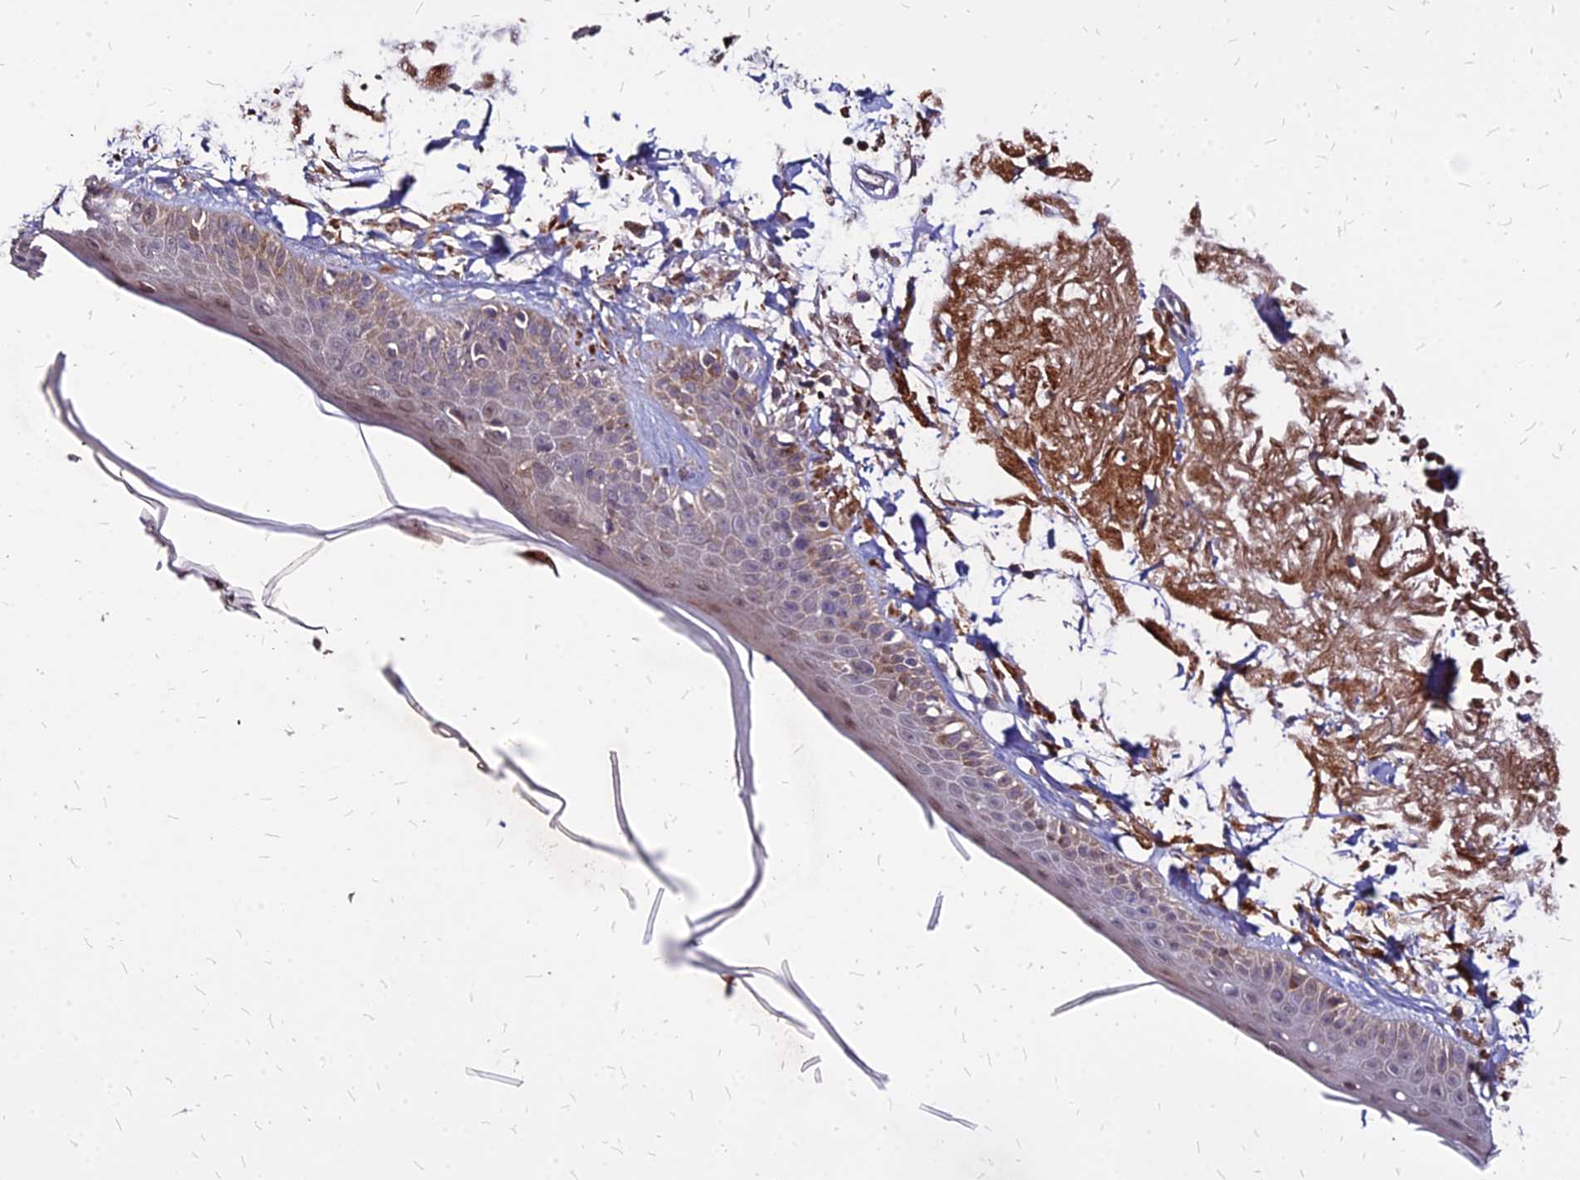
{"staining": {"intensity": "moderate", "quantity": ">75%", "location": "cytoplasmic/membranous"}, "tissue": "skin", "cell_type": "Fibroblasts", "image_type": "normal", "snomed": [{"axis": "morphology", "description": "Normal tissue, NOS"}, {"axis": "topography", "description": "Skin"}, {"axis": "topography", "description": "Skeletal muscle"}], "caption": "DAB immunohistochemical staining of normal skin demonstrates moderate cytoplasmic/membranous protein positivity in approximately >75% of fibroblasts.", "gene": "APBA3", "patient": {"sex": "male", "age": 83}}